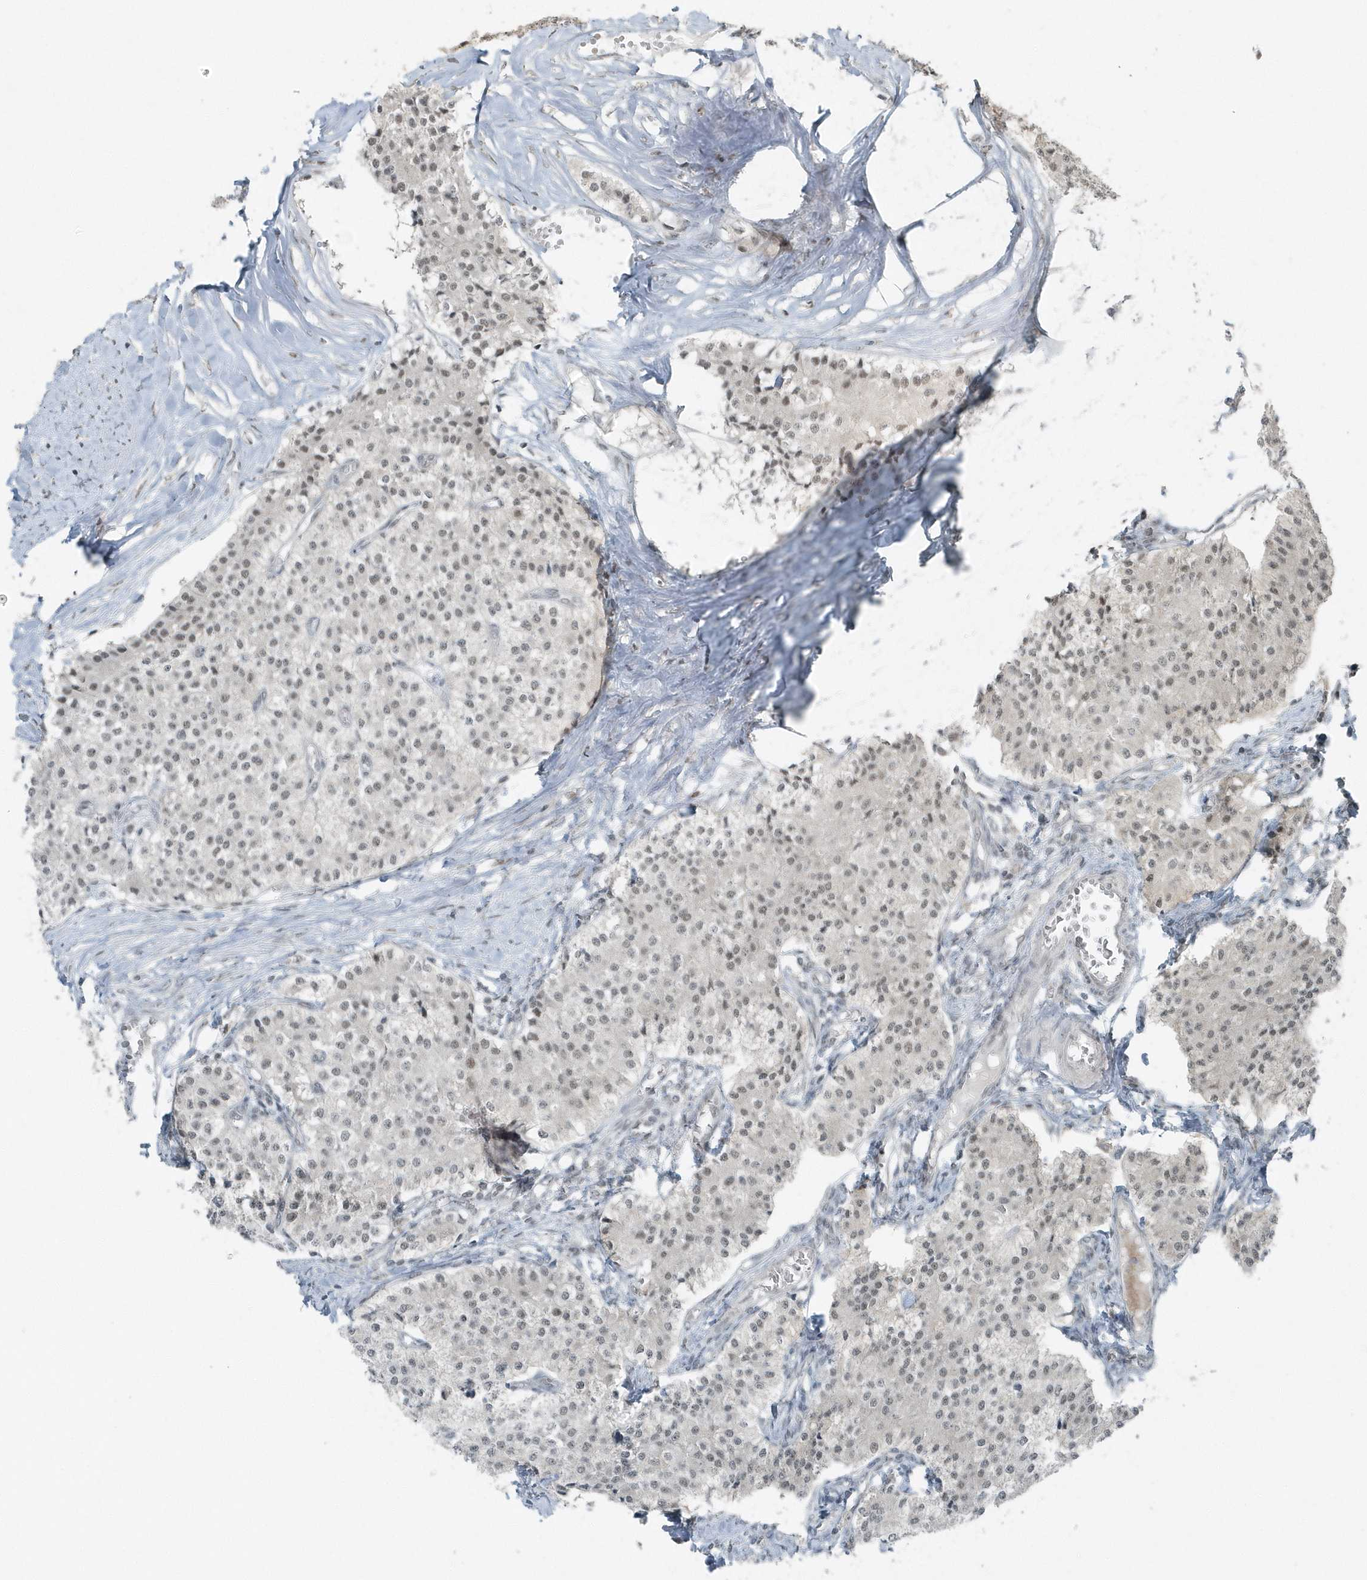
{"staining": {"intensity": "weak", "quantity": "<25%", "location": "nuclear"}, "tissue": "carcinoid", "cell_type": "Tumor cells", "image_type": "cancer", "snomed": [{"axis": "morphology", "description": "Carcinoid, malignant, NOS"}, {"axis": "topography", "description": "Colon"}], "caption": "Immunohistochemistry (IHC) histopathology image of human carcinoid stained for a protein (brown), which reveals no staining in tumor cells. The staining is performed using DAB (3,3'-diaminobenzidine) brown chromogen with nuclei counter-stained in using hematoxylin.", "gene": "YTHDC1", "patient": {"sex": "female", "age": 52}}